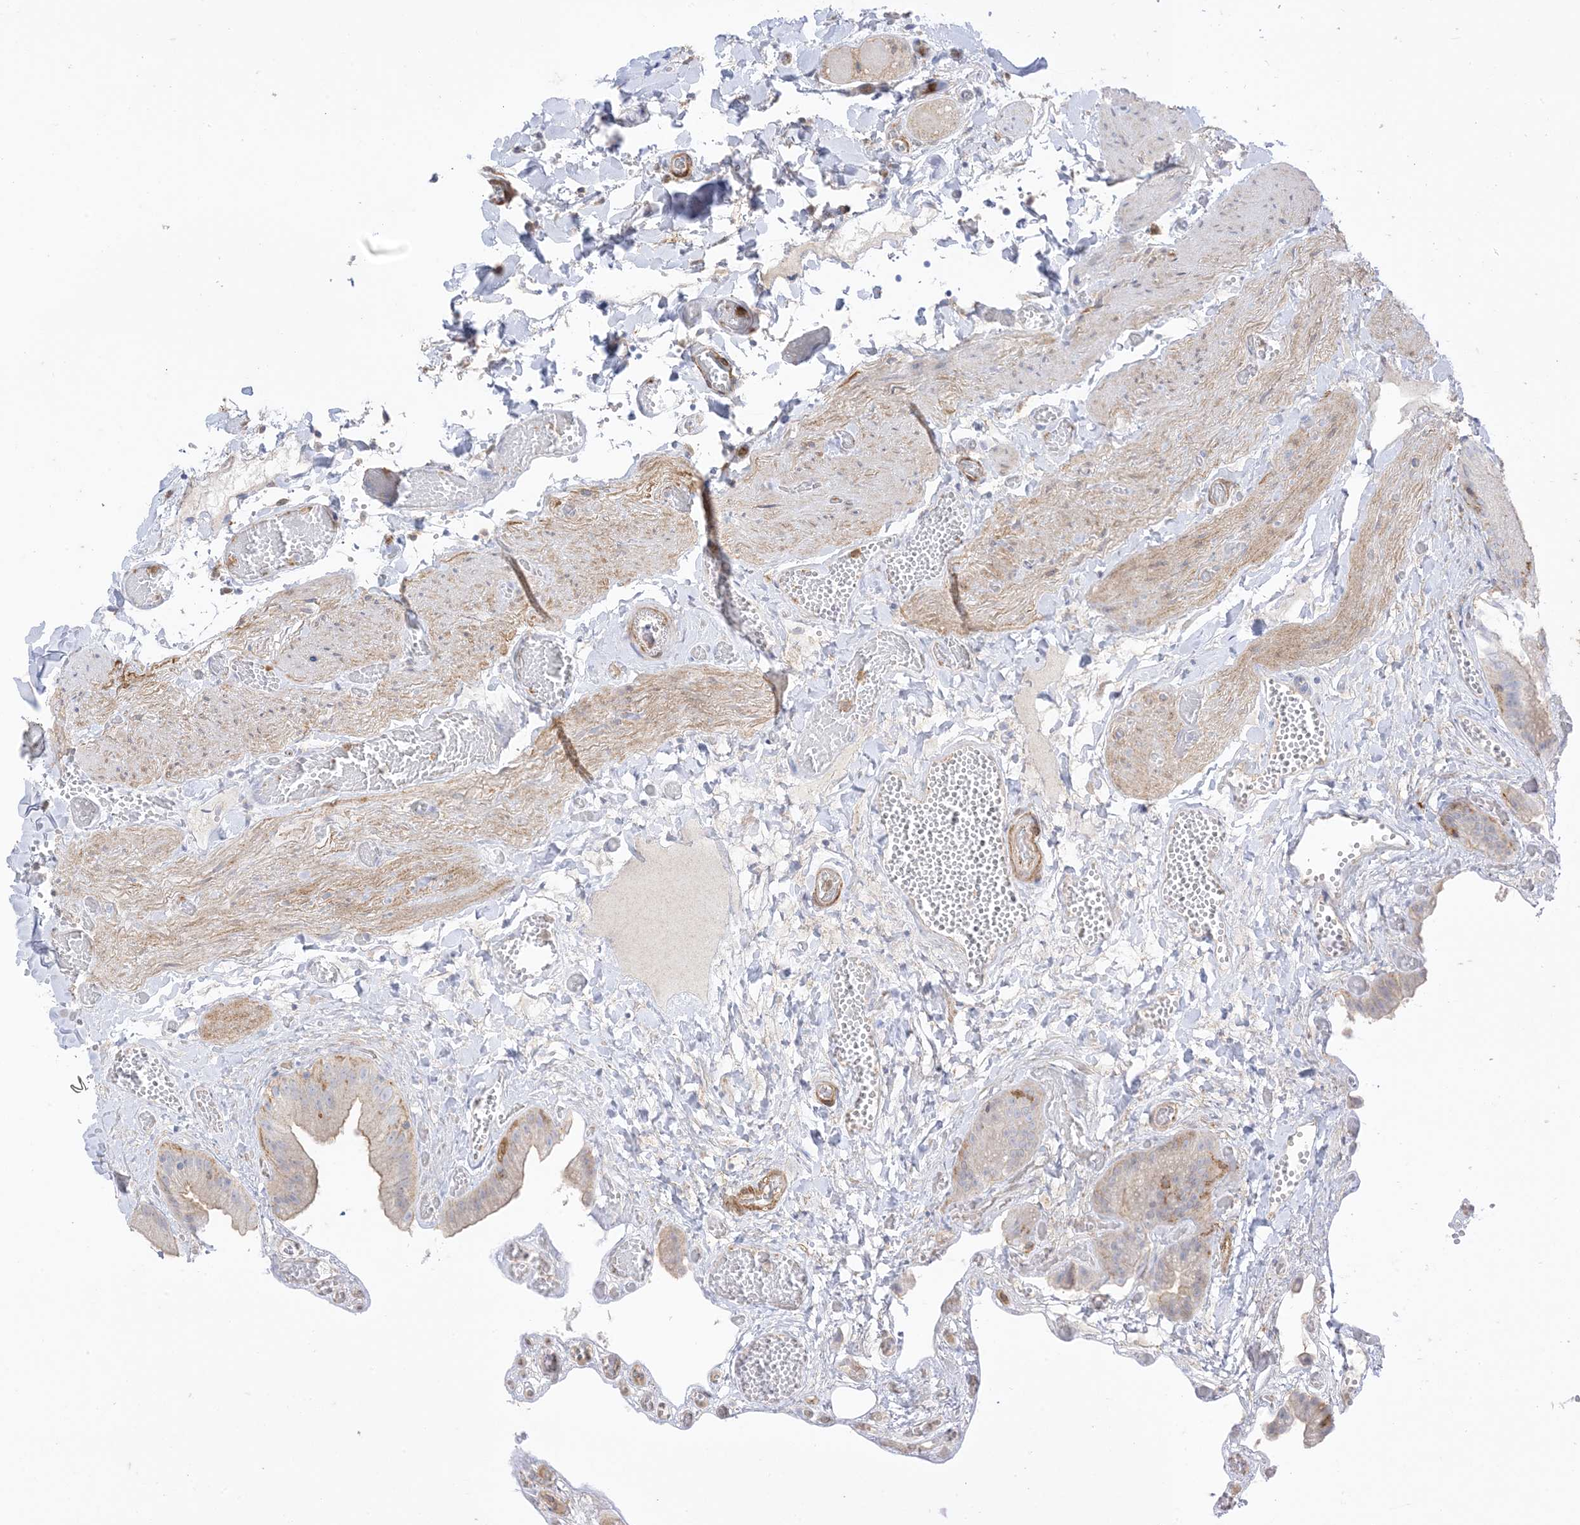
{"staining": {"intensity": "weak", "quantity": "<25%", "location": "cytoplasmic/membranous"}, "tissue": "gallbladder", "cell_type": "Glandular cells", "image_type": "normal", "snomed": [{"axis": "morphology", "description": "Normal tissue, NOS"}, {"axis": "topography", "description": "Gallbladder"}], "caption": "The micrograph shows no significant staining in glandular cells of gallbladder.", "gene": "GSN", "patient": {"sex": "female", "age": 64}}